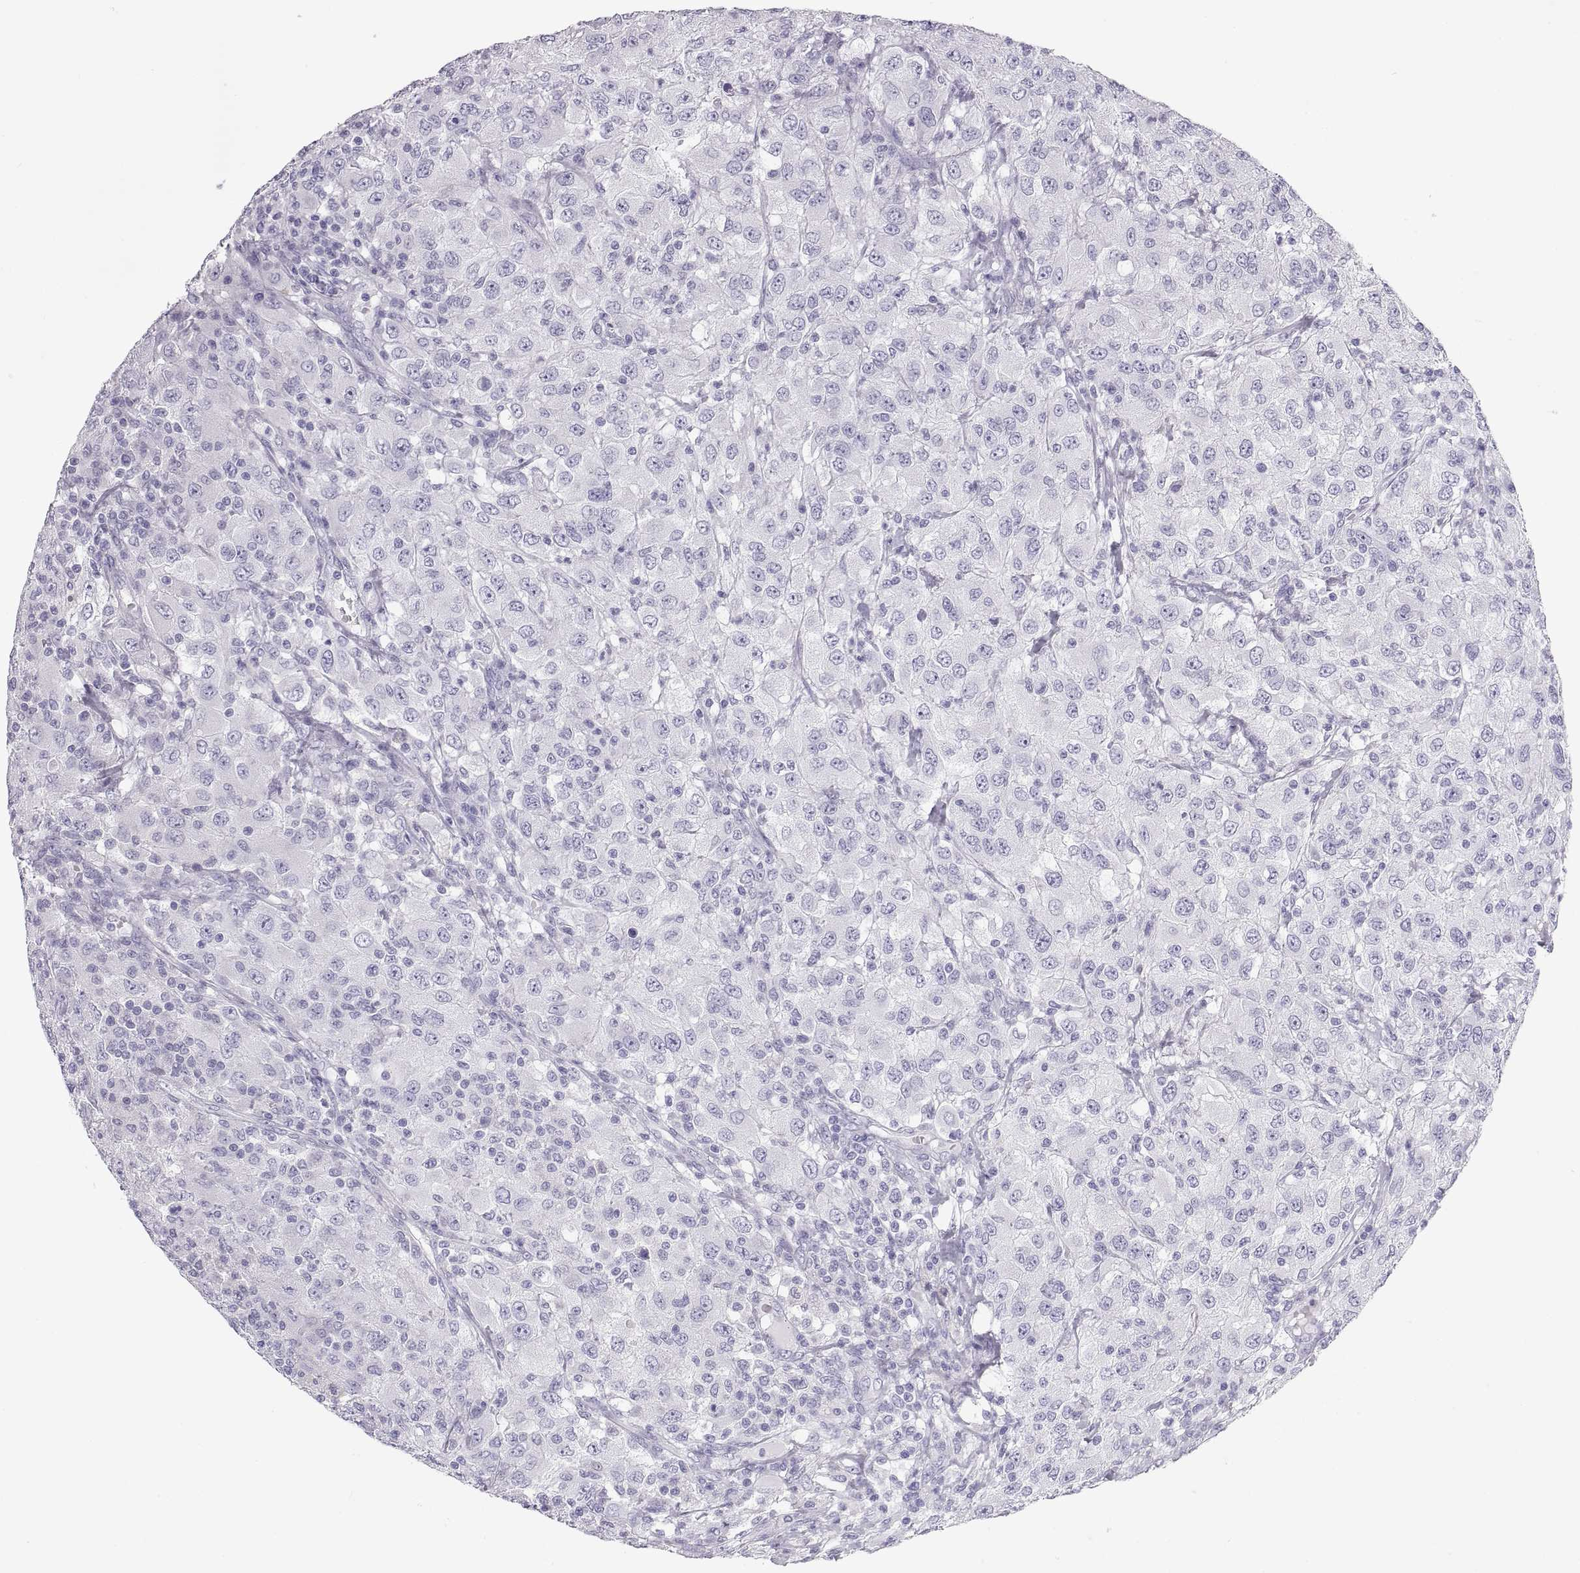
{"staining": {"intensity": "negative", "quantity": "none", "location": "none"}, "tissue": "renal cancer", "cell_type": "Tumor cells", "image_type": "cancer", "snomed": [{"axis": "morphology", "description": "Adenocarcinoma, NOS"}, {"axis": "topography", "description": "Kidney"}], "caption": "A micrograph of human renal adenocarcinoma is negative for staining in tumor cells.", "gene": "SEMG1", "patient": {"sex": "female", "age": 67}}